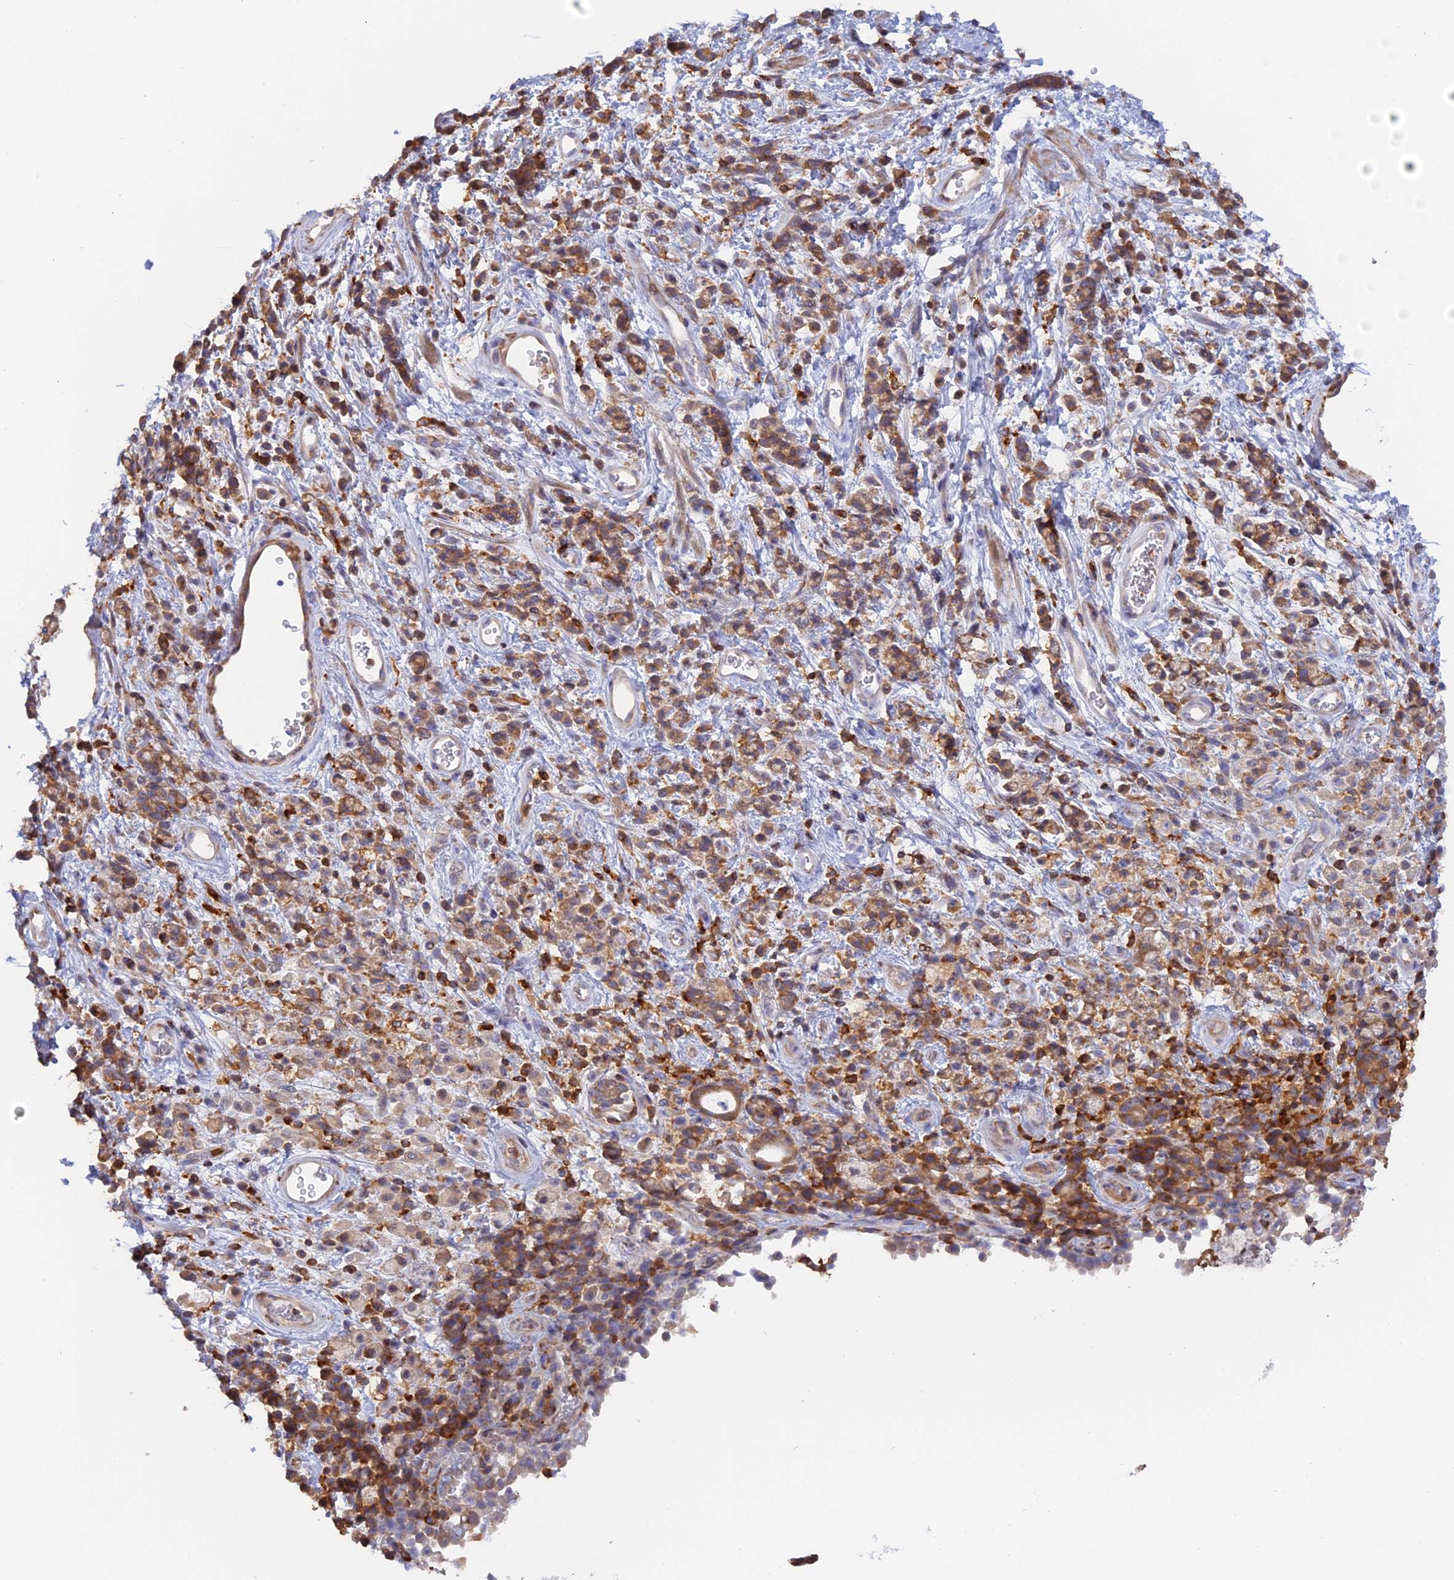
{"staining": {"intensity": "moderate", "quantity": ">75%", "location": "cytoplasmic/membranous"}, "tissue": "stomach cancer", "cell_type": "Tumor cells", "image_type": "cancer", "snomed": [{"axis": "morphology", "description": "Adenocarcinoma, NOS"}, {"axis": "topography", "description": "Stomach"}], "caption": "Stomach cancer stained with immunohistochemistry (IHC) demonstrates moderate cytoplasmic/membranous positivity in approximately >75% of tumor cells.", "gene": "GMIP", "patient": {"sex": "female", "age": 60}}